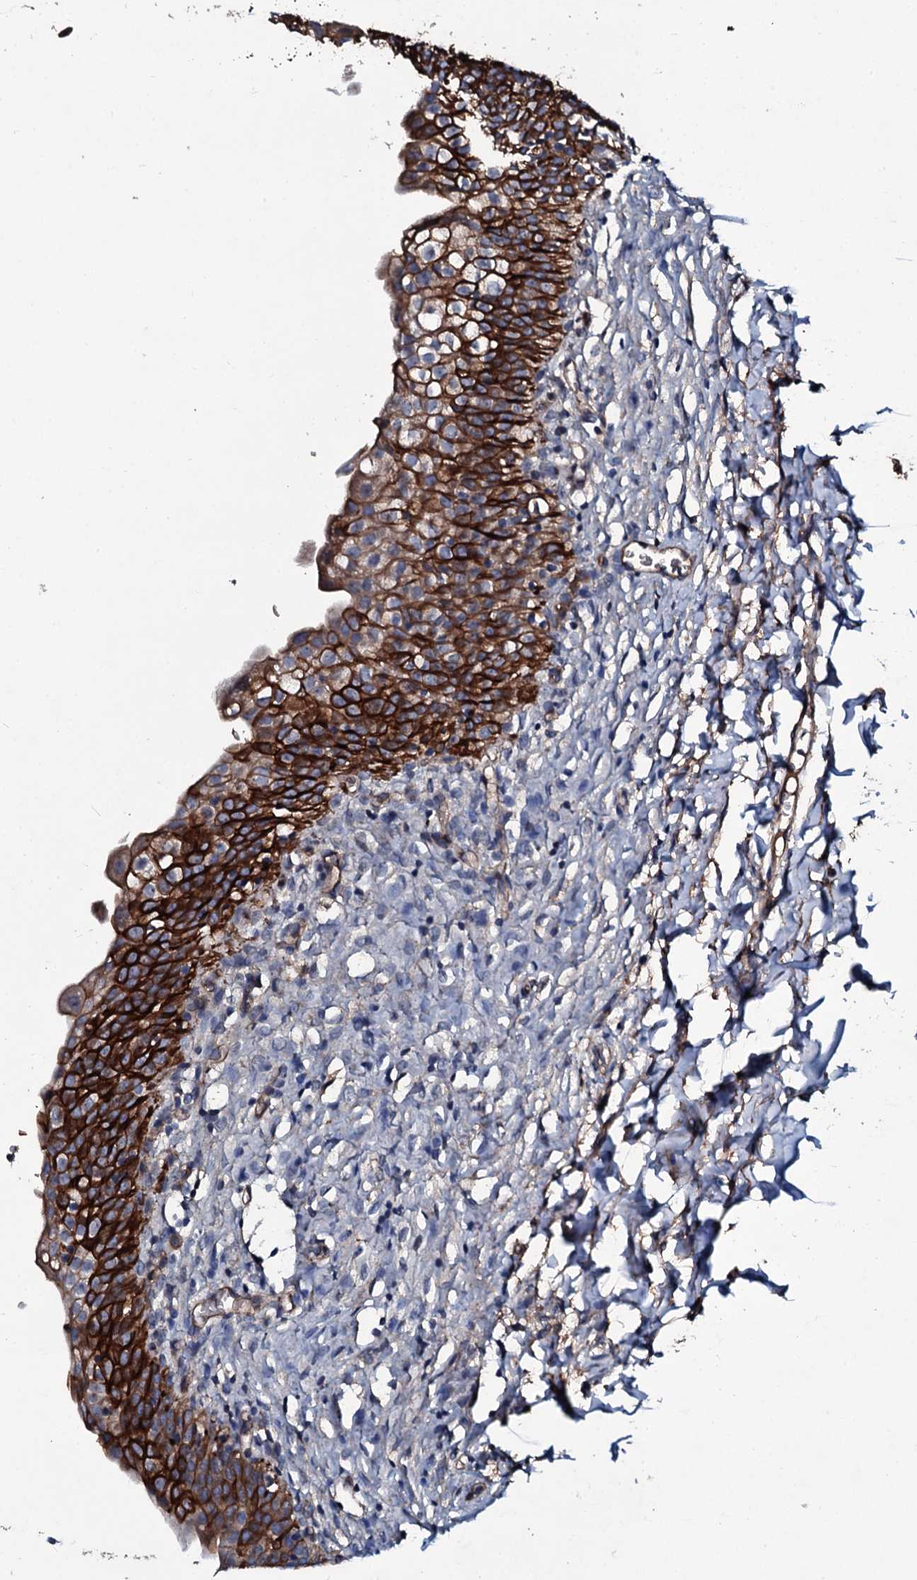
{"staining": {"intensity": "strong", "quantity": ">75%", "location": "cytoplasmic/membranous"}, "tissue": "urinary bladder", "cell_type": "Urothelial cells", "image_type": "normal", "snomed": [{"axis": "morphology", "description": "Normal tissue, NOS"}, {"axis": "topography", "description": "Urinary bladder"}], "caption": "Immunohistochemistry (IHC) staining of unremarkable urinary bladder, which reveals high levels of strong cytoplasmic/membranous staining in about >75% of urothelial cells indicating strong cytoplasmic/membranous protein staining. The staining was performed using DAB (brown) for protein detection and nuclei were counterstained in hematoxylin (blue).", "gene": "DMAC2", "patient": {"sex": "male", "age": 55}}